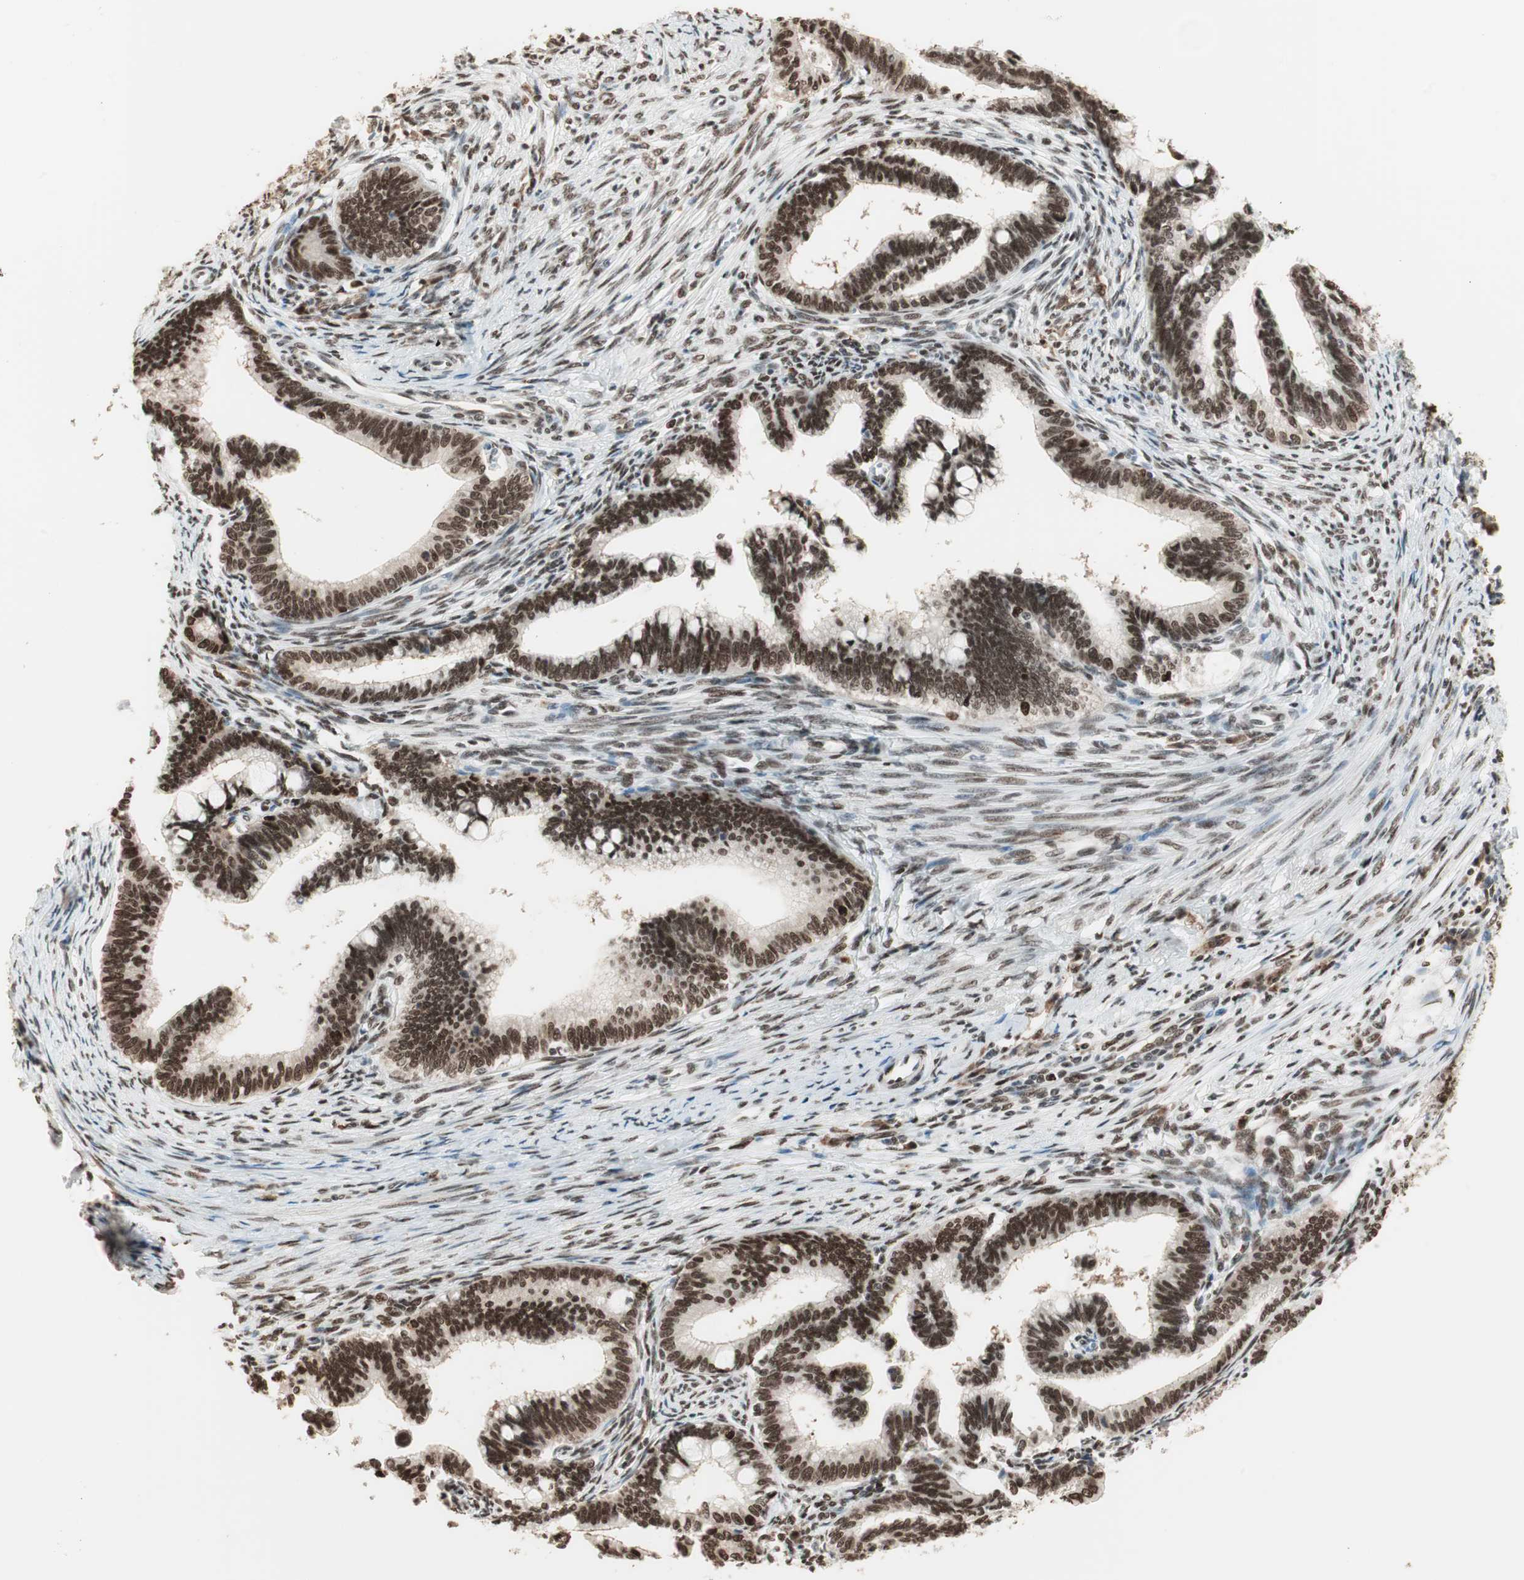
{"staining": {"intensity": "strong", "quantity": ">75%", "location": "nuclear"}, "tissue": "cervical cancer", "cell_type": "Tumor cells", "image_type": "cancer", "snomed": [{"axis": "morphology", "description": "Adenocarcinoma, NOS"}, {"axis": "topography", "description": "Cervix"}], "caption": "Strong nuclear protein positivity is appreciated in about >75% of tumor cells in cervical adenocarcinoma.", "gene": "SMARCE1", "patient": {"sex": "female", "age": 36}}